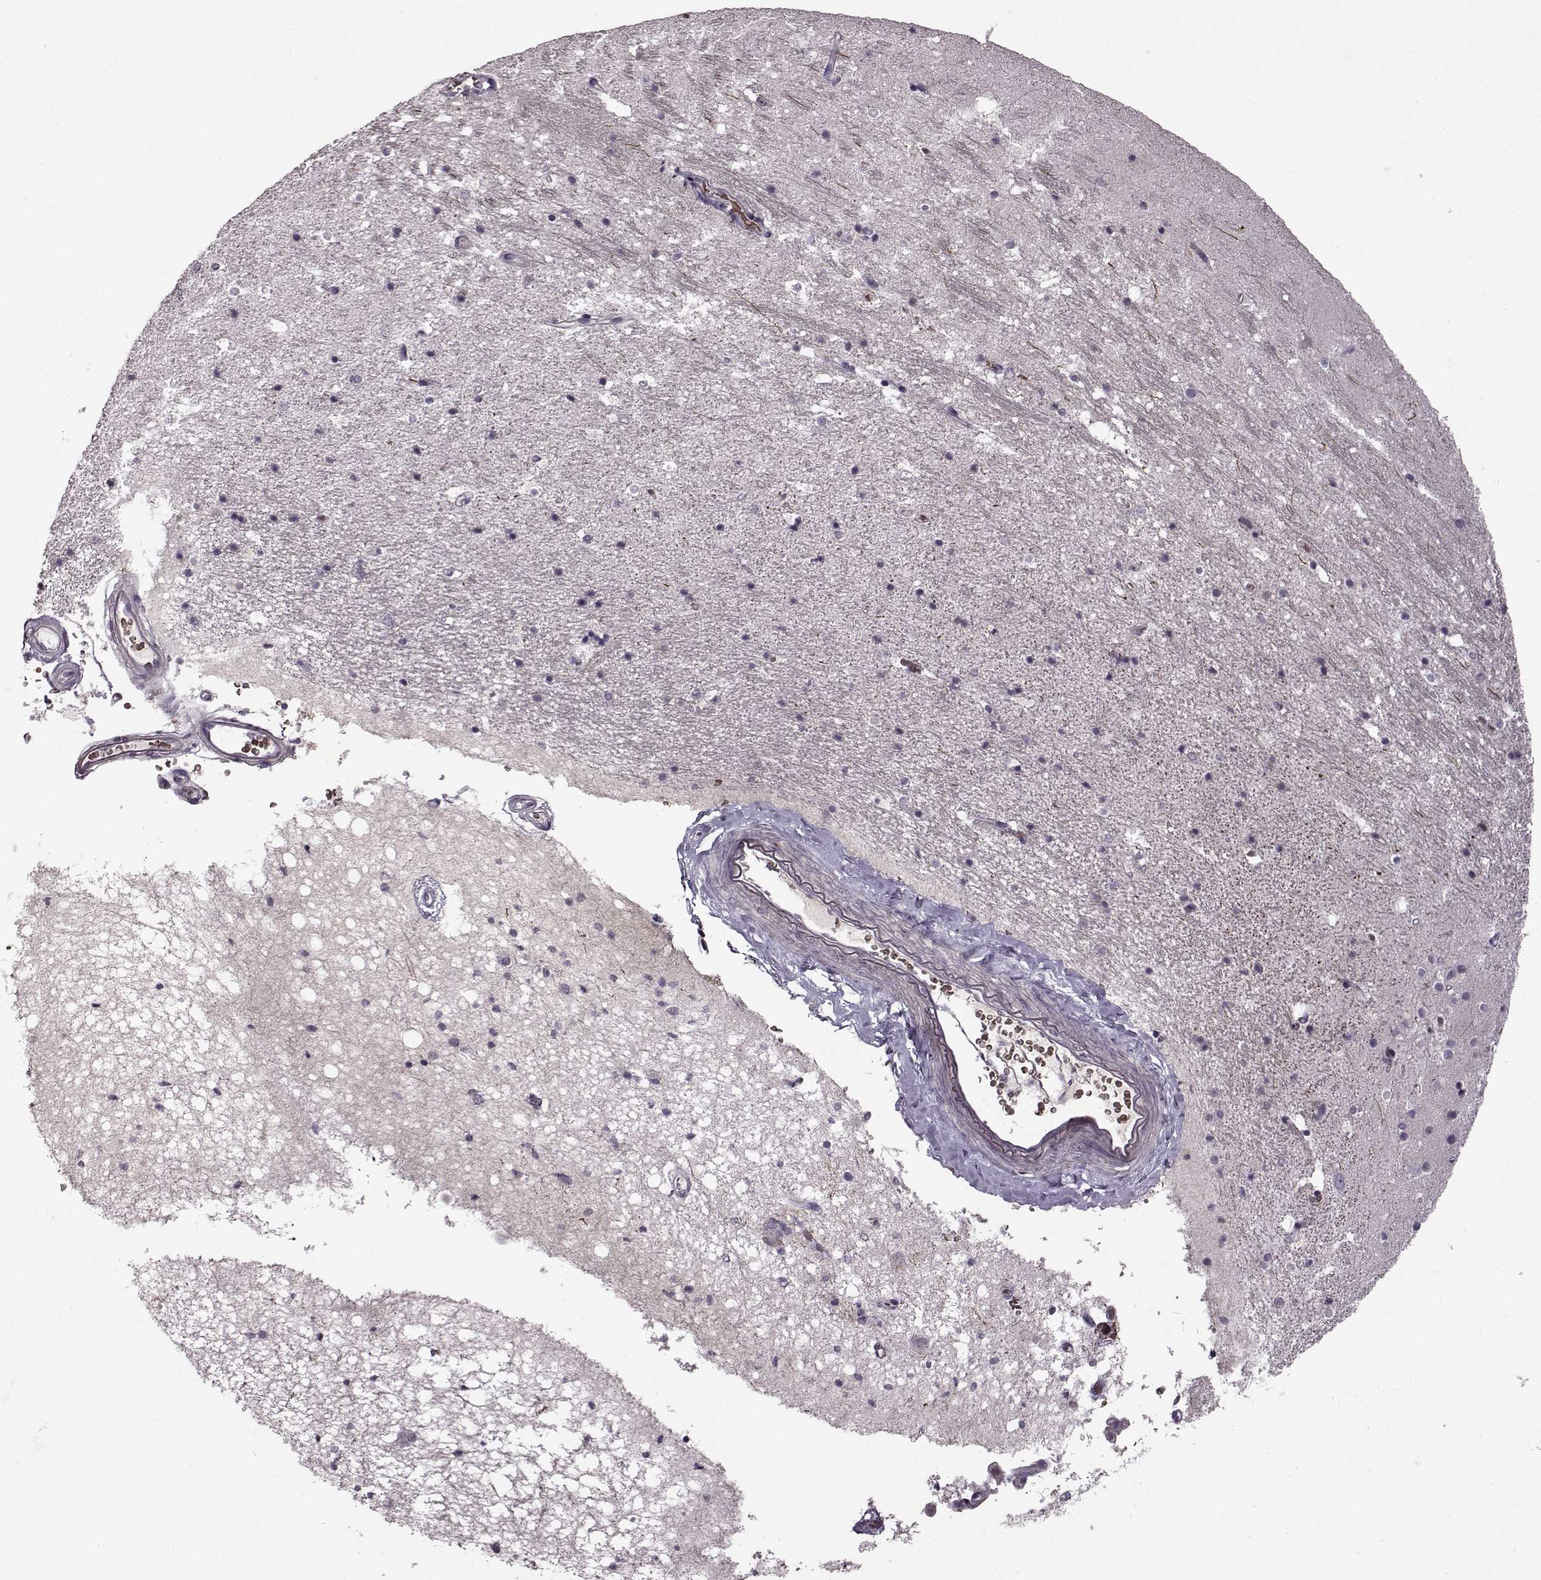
{"staining": {"intensity": "weak", "quantity": "<25%", "location": "nuclear"}, "tissue": "hippocampus", "cell_type": "Glial cells", "image_type": "normal", "snomed": [{"axis": "morphology", "description": "Normal tissue, NOS"}, {"axis": "topography", "description": "Hippocampus"}], "caption": "IHC histopathology image of benign hippocampus: hippocampus stained with DAB reveals no significant protein staining in glial cells.", "gene": "CNGA3", "patient": {"sex": "male", "age": 44}}